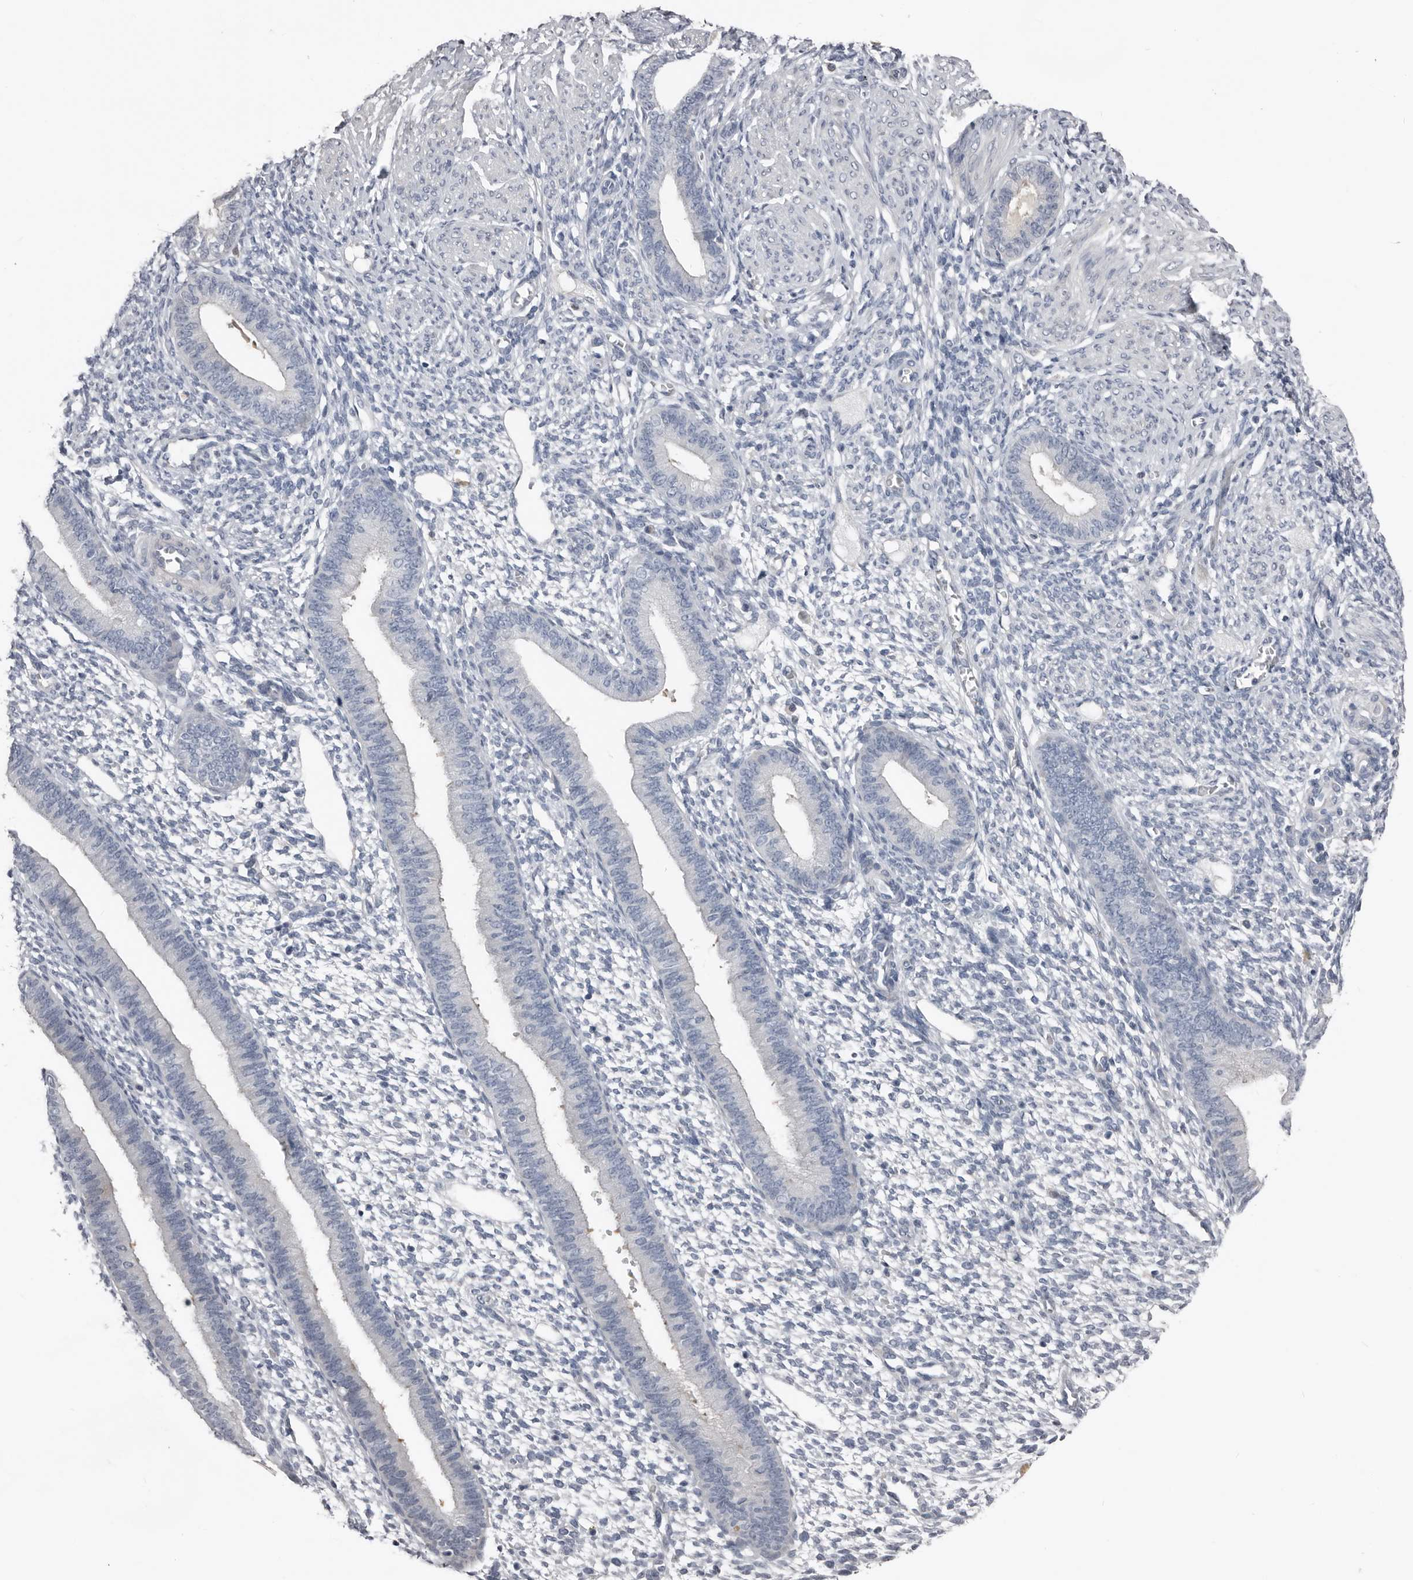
{"staining": {"intensity": "negative", "quantity": "none", "location": "none"}, "tissue": "endometrium", "cell_type": "Cells in endometrial stroma", "image_type": "normal", "snomed": [{"axis": "morphology", "description": "Normal tissue, NOS"}, {"axis": "topography", "description": "Endometrium"}], "caption": "High magnification brightfield microscopy of unremarkable endometrium stained with DAB (3,3'-diaminobenzidine) (brown) and counterstained with hematoxylin (blue): cells in endometrial stroma show no significant positivity. The staining was performed using DAB to visualize the protein expression in brown, while the nuclei were stained in blue with hematoxylin (Magnification: 20x).", "gene": "FABP7", "patient": {"sex": "female", "age": 46}}